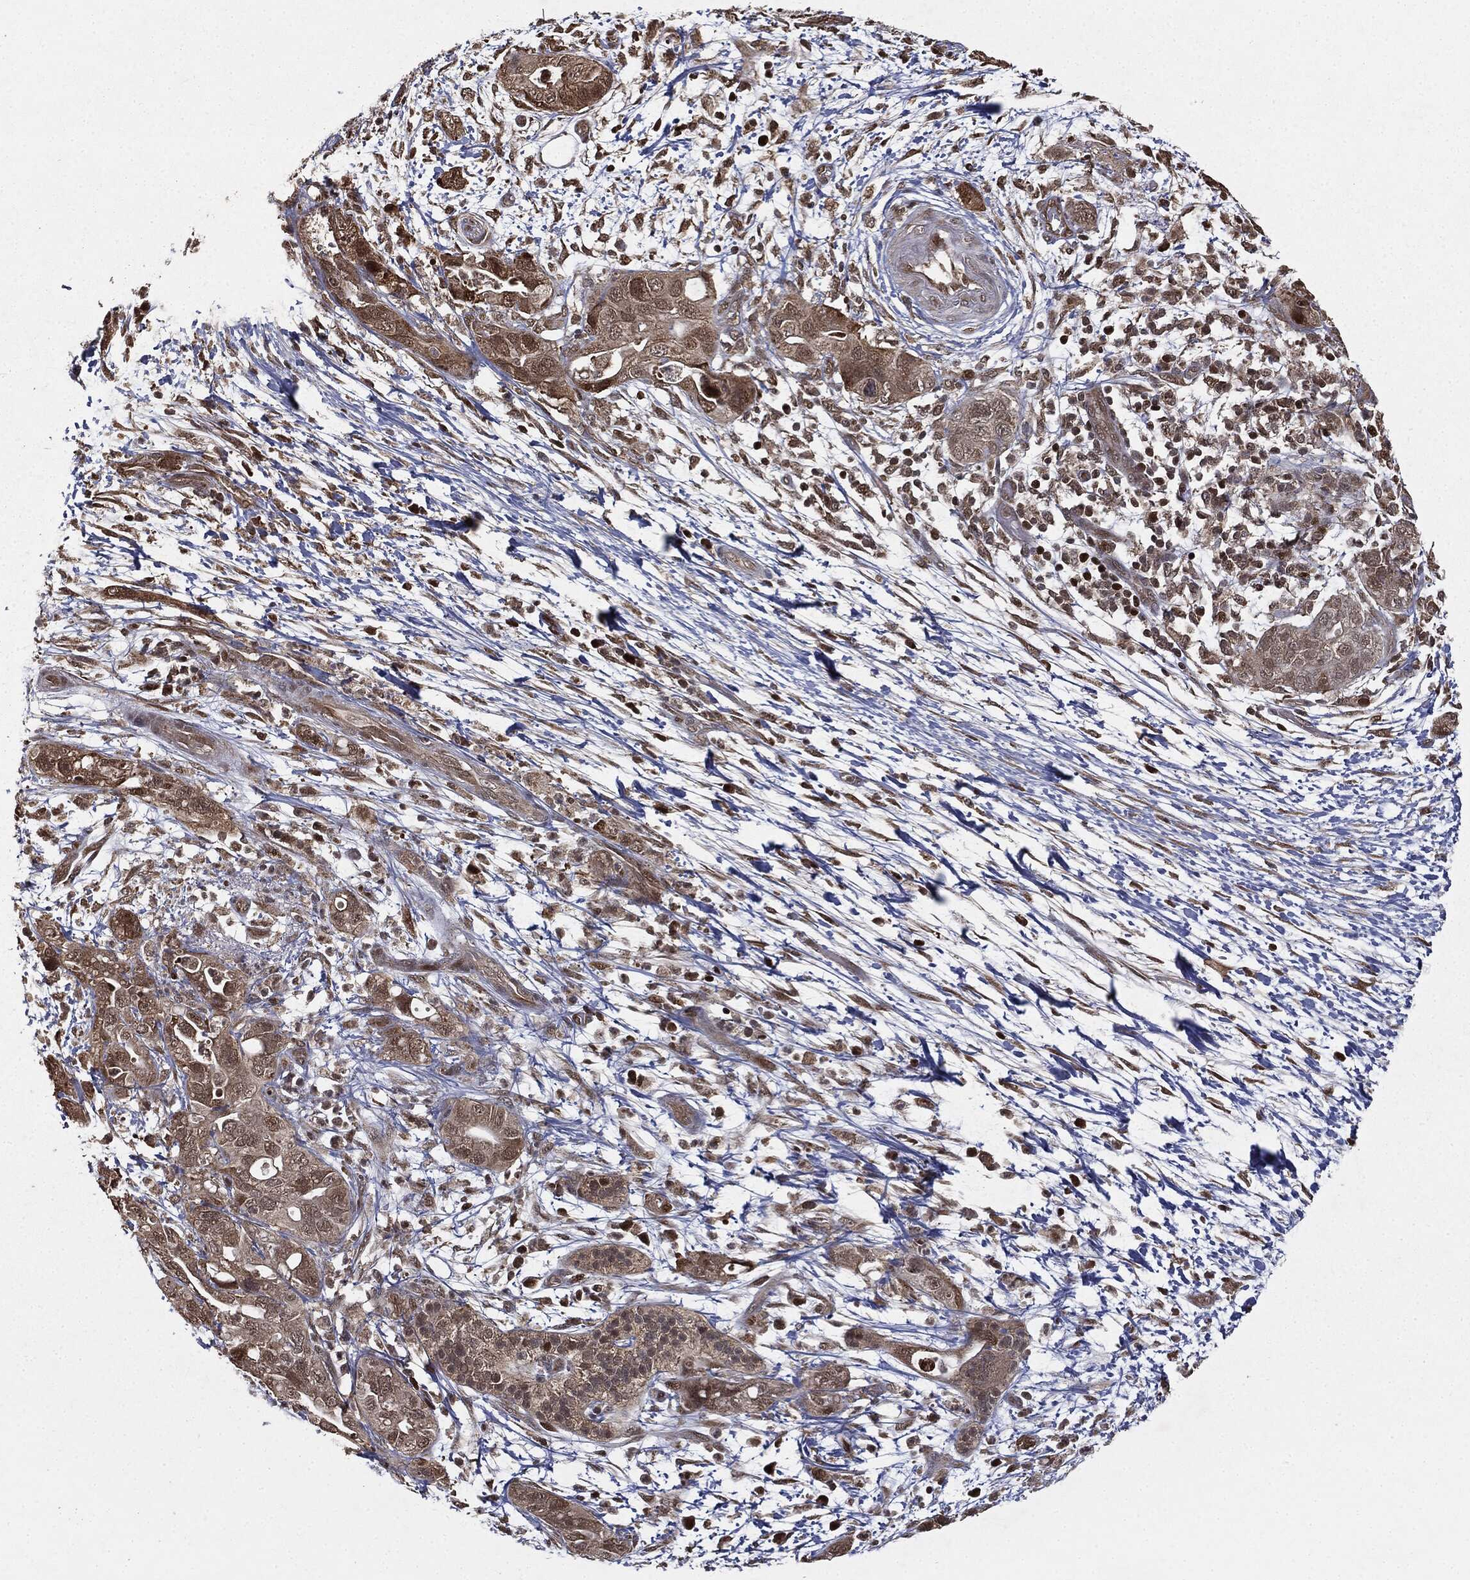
{"staining": {"intensity": "moderate", "quantity": ">75%", "location": "cytoplasmic/membranous"}, "tissue": "pancreatic cancer", "cell_type": "Tumor cells", "image_type": "cancer", "snomed": [{"axis": "morphology", "description": "Adenocarcinoma, NOS"}, {"axis": "topography", "description": "Pancreas"}], "caption": "Adenocarcinoma (pancreatic) tissue displays moderate cytoplasmic/membranous positivity in approximately >75% of tumor cells, visualized by immunohistochemistry.", "gene": "ZNHIT6", "patient": {"sex": "female", "age": 72}}